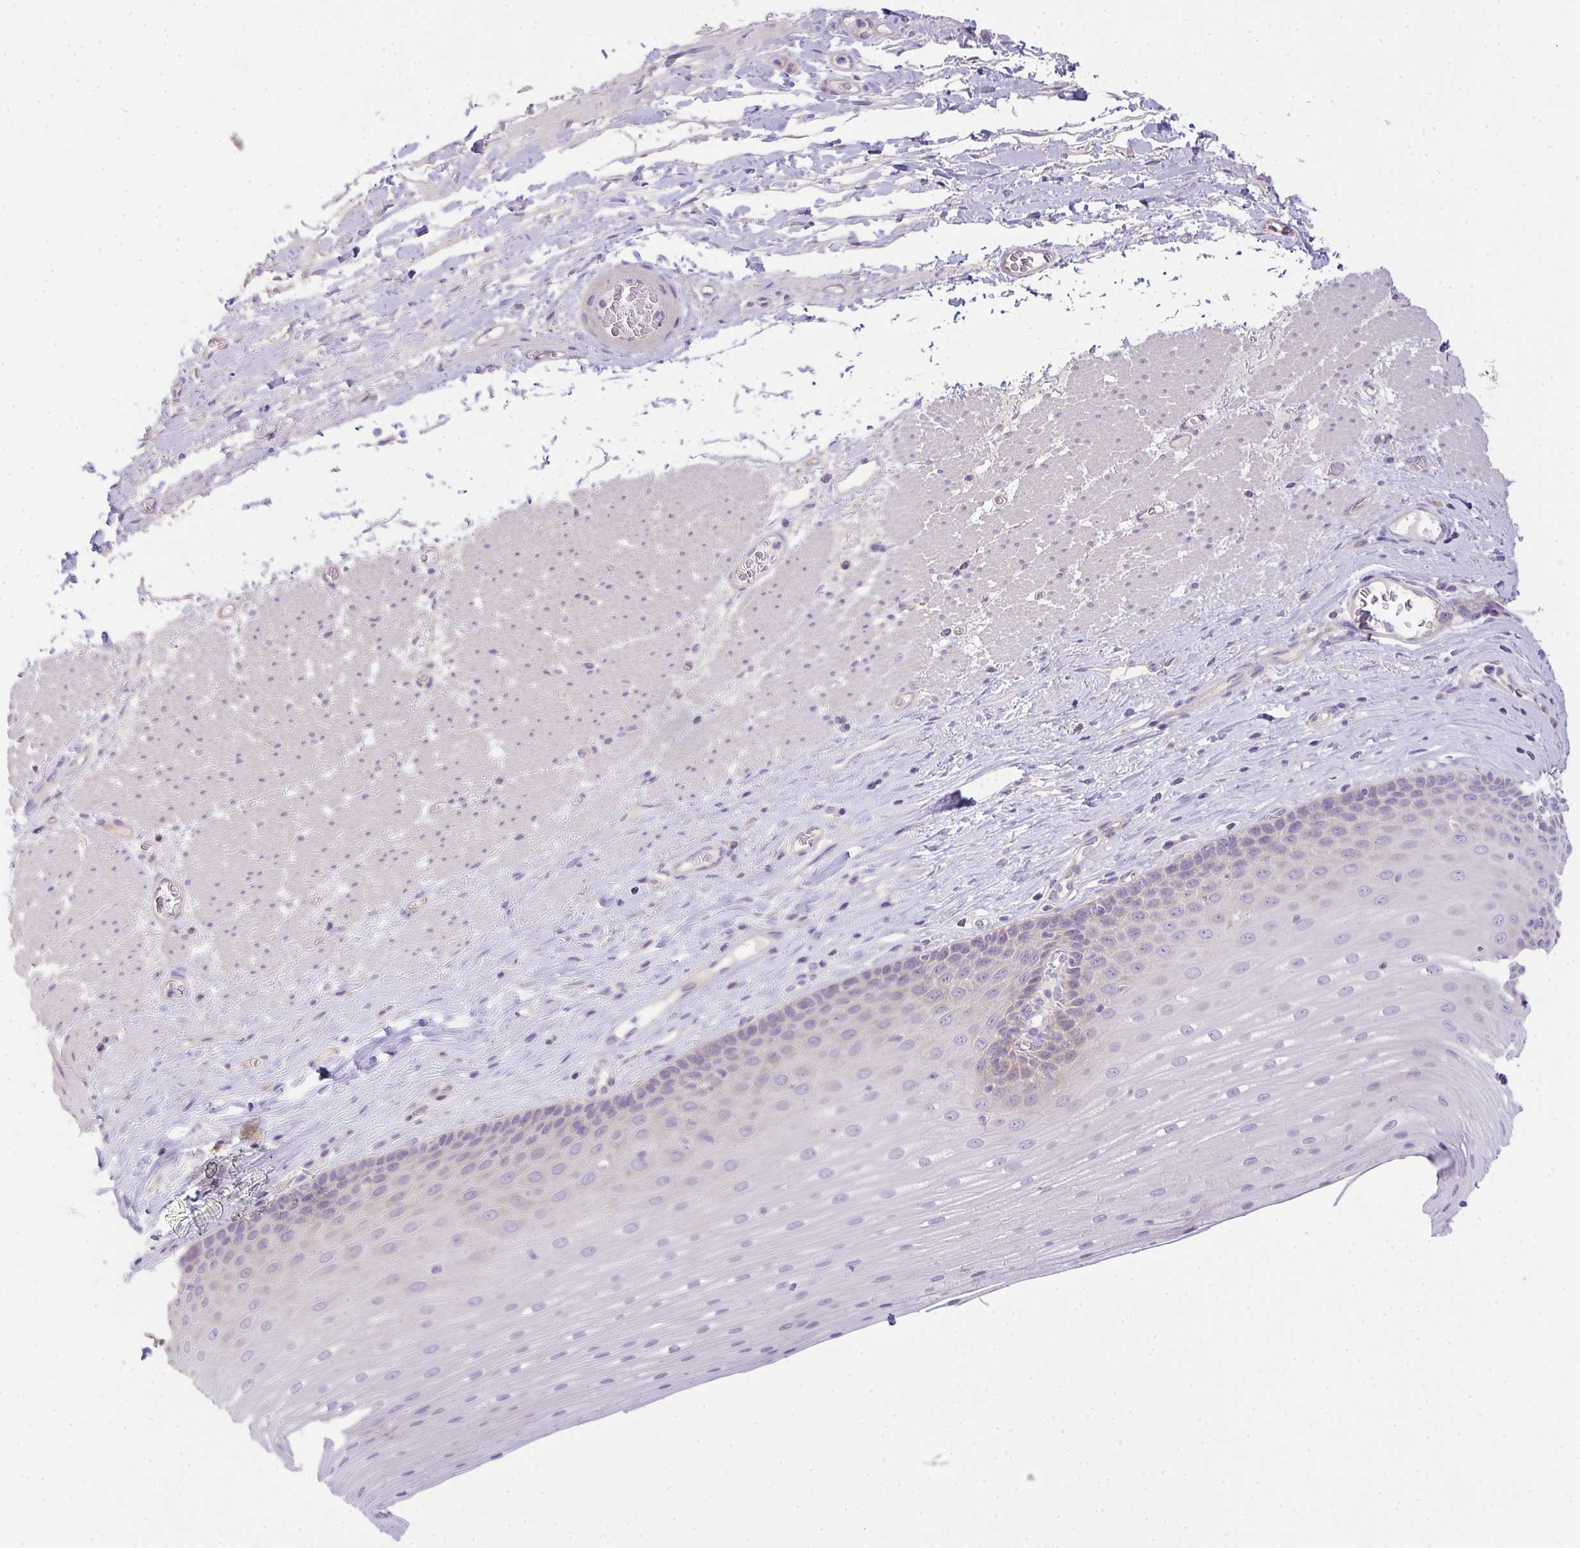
{"staining": {"intensity": "weak", "quantity": "<25%", "location": "cytoplasmic/membranous"}, "tissue": "esophagus", "cell_type": "Squamous epithelial cells", "image_type": "normal", "snomed": [{"axis": "morphology", "description": "Normal tissue, NOS"}, {"axis": "topography", "description": "Esophagus"}], "caption": "DAB immunohistochemical staining of unremarkable human esophagus displays no significant positivity in squamous epithelial cells.", "gene": "FILIP1", "patient": {"sex": "male", "age": 62}}